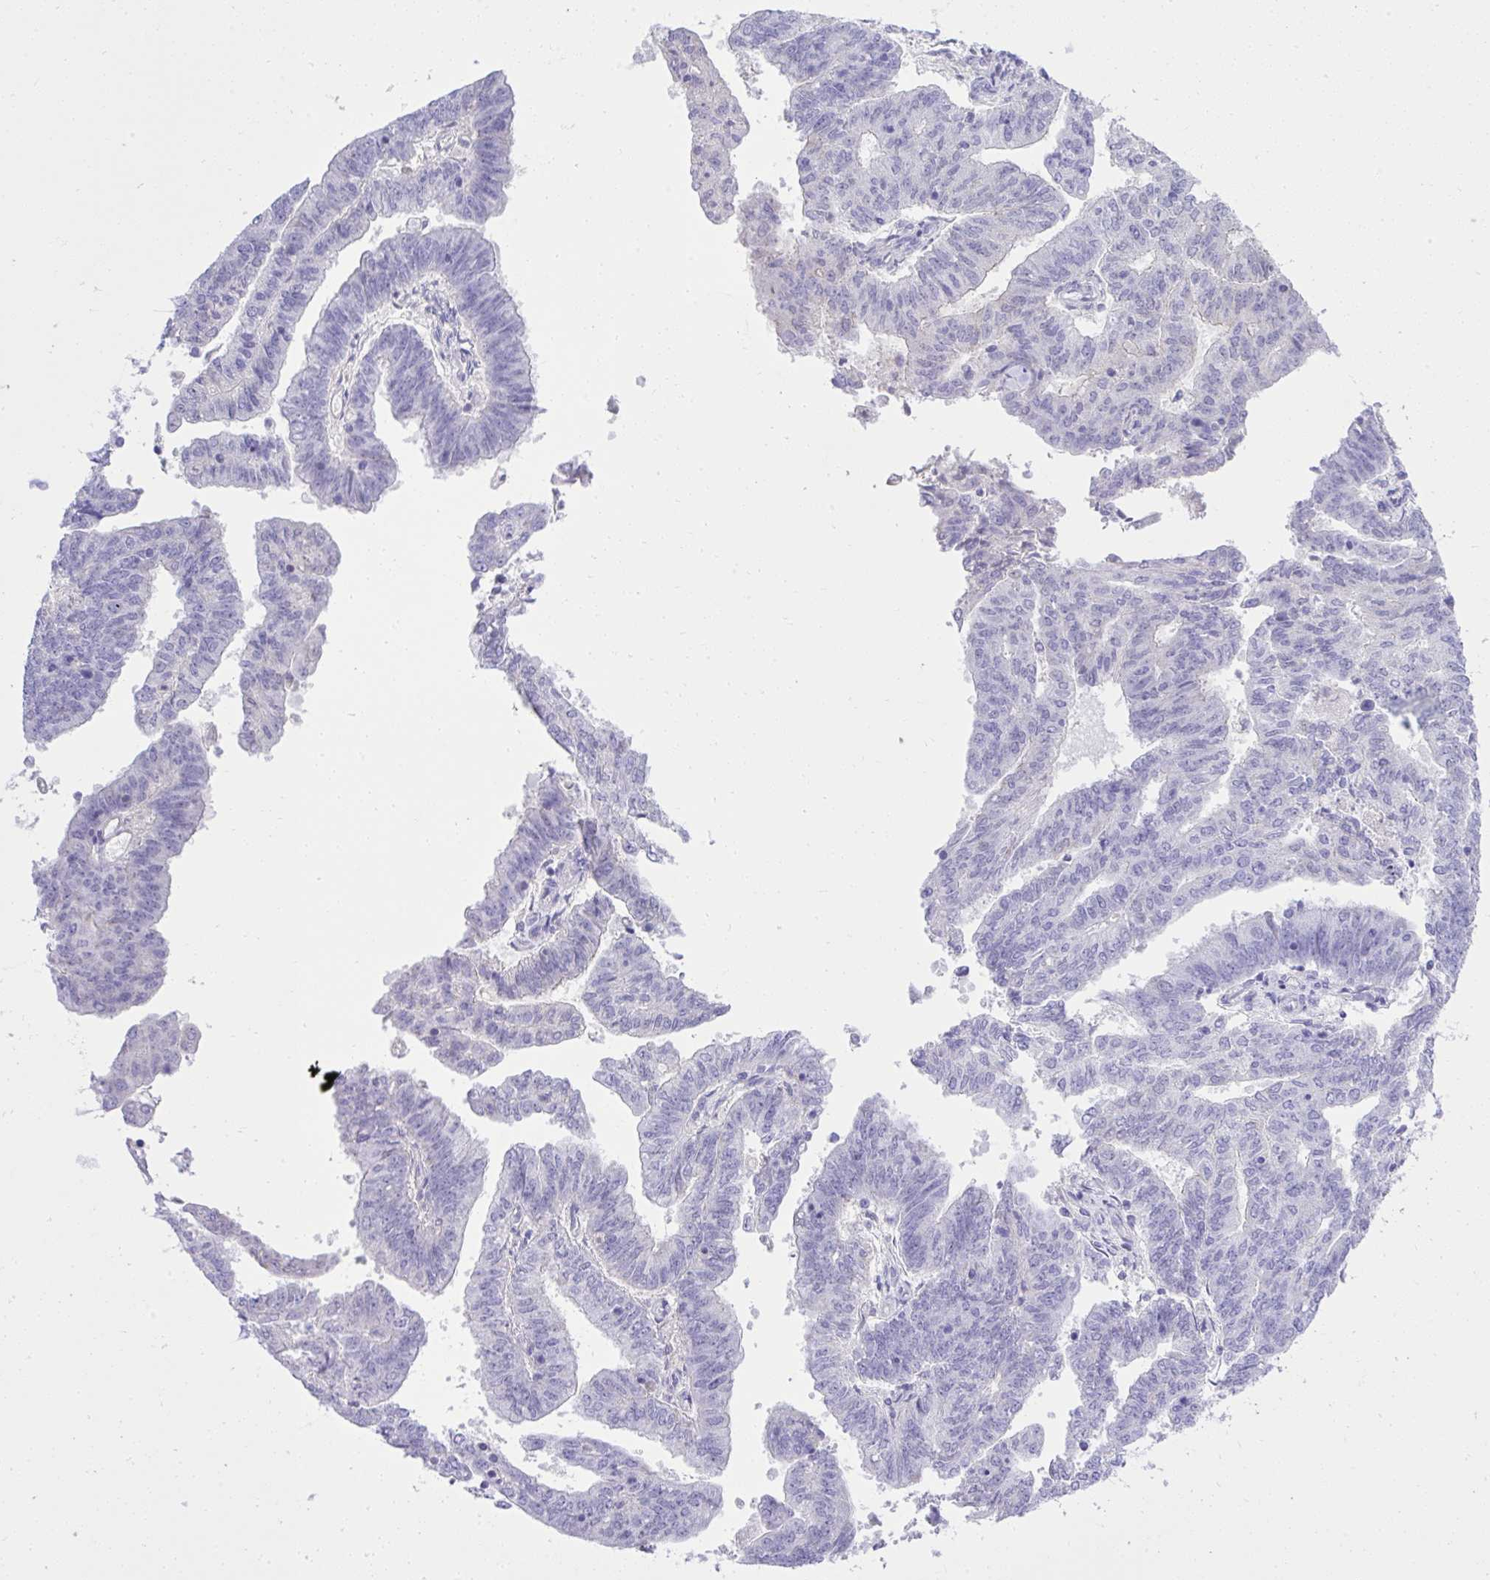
{"staining": {"intensity": "negative", "quantity": "none", "location": "none"}, "tissue": "endometrial cancer", "cell_type": "Tumor cells", "image_type": "cancer", "snomed": [{"axis": "morphology", "description": "Adenocarcinoma, NOS"}, {"axis": "topography", "description": "Endometrium"}], "caption": "A micrograph of human endometrial cancer (adenocarcinoma) is negative for staining in tumor cells.", "gene": "ST6GALNAC3", "patient": {"sex": "female", "age": 82}}